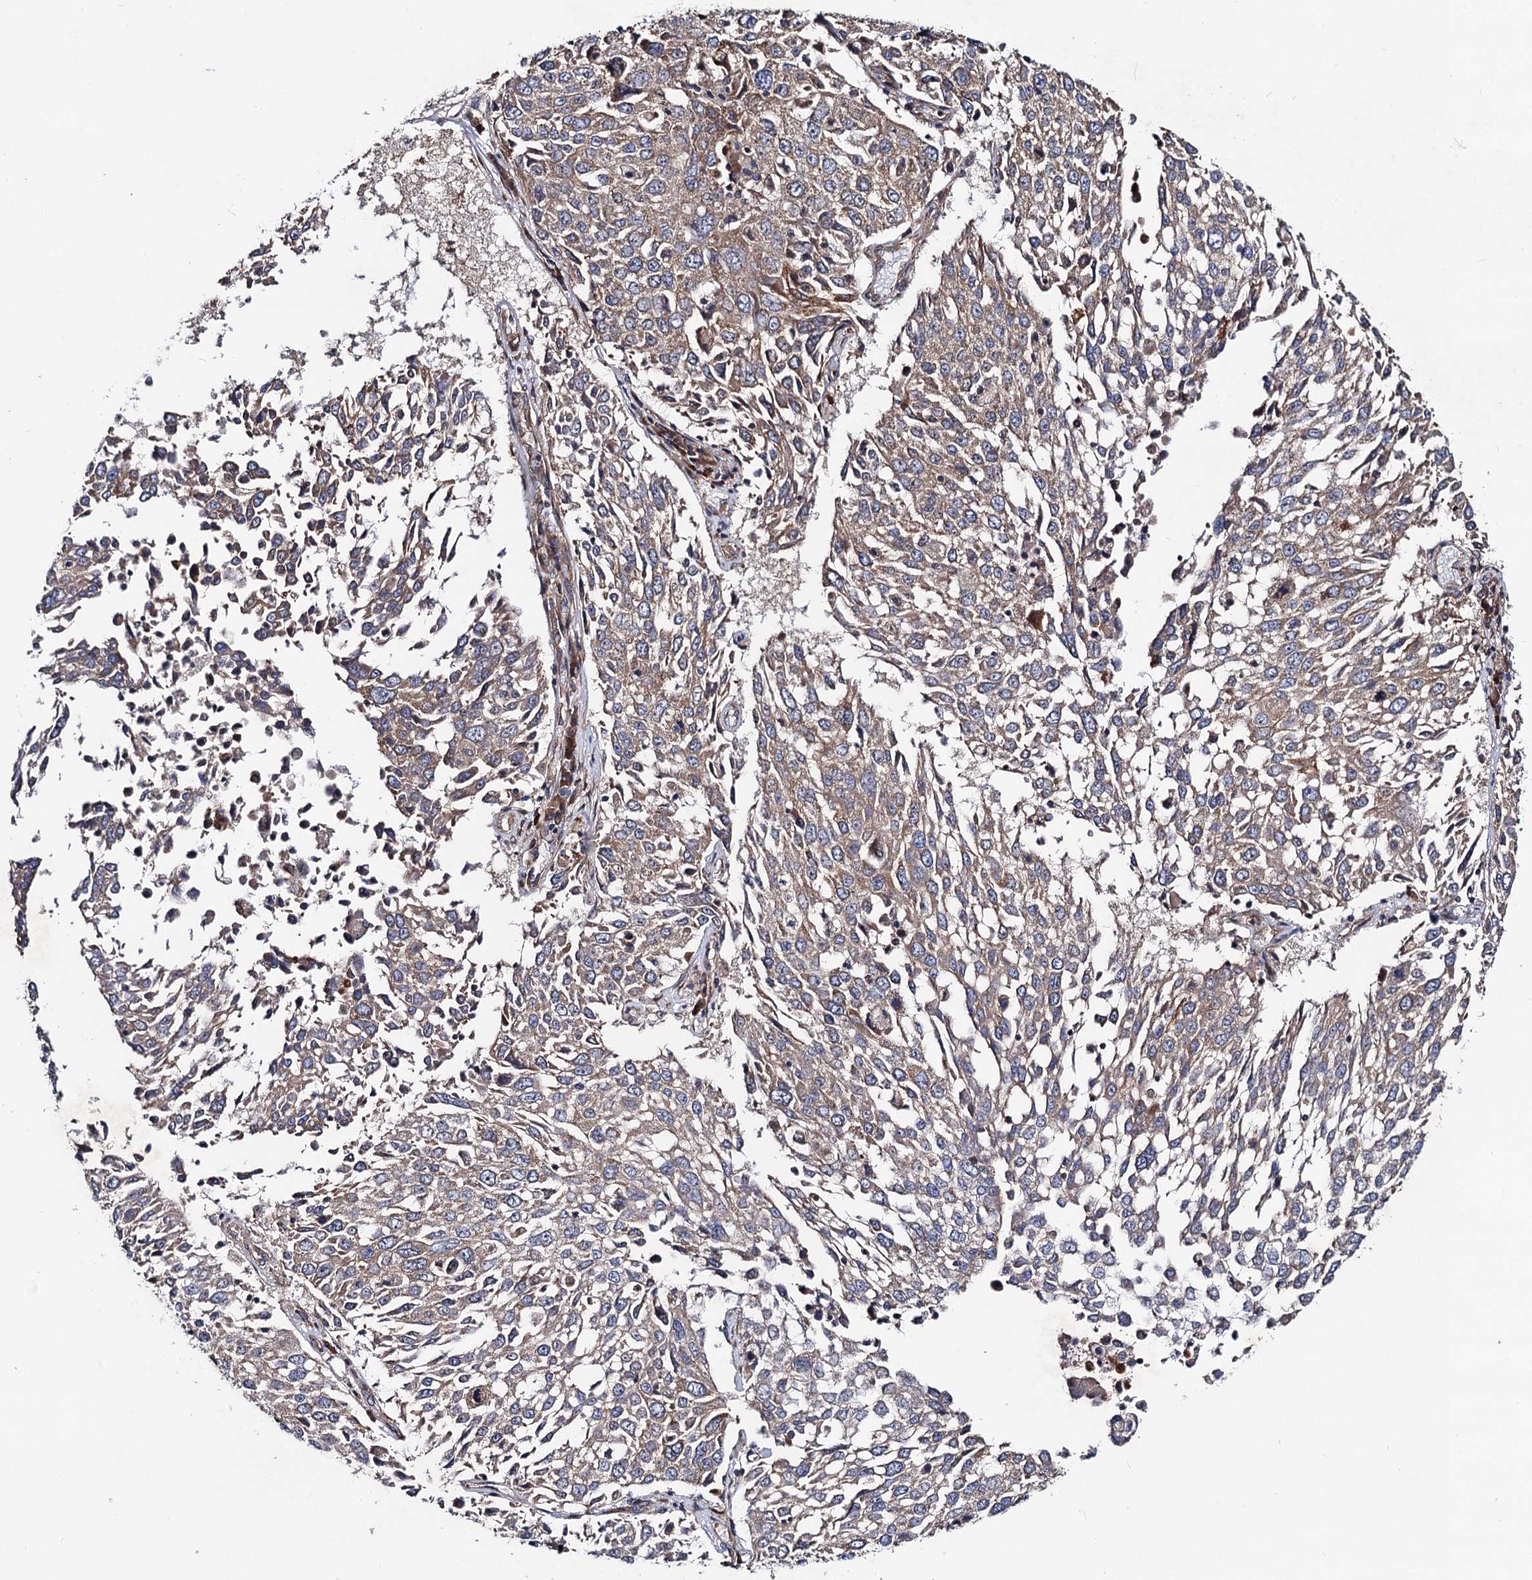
{"staining": {"intensity": "weak", "quantity": "25%-75%", "location": "cytoplasmic/membranous"}, "tissue": "lung cancer", "cell_type": "Tumor cells", "image_type": "cancer", "snomed": [{"axis": "morphology", "description": "Squamous cell carcinoma, NOS"}, {"axis": "topography", "description": "Lung"}], "caption": "Immunohistochemical staining of human lung cancer demonstrates low levels of weak cytoplasmic/membranous staining in about 25%-75% of tumor cells. The staining is performed using DAB (3,3'-diaminobenzidine) brown chromogen to label protein expression. The nuclei are counter-stained blue using hematoxylin.", "gene": "DYDC1", "patient": {"sex": "male", "age": 65}}